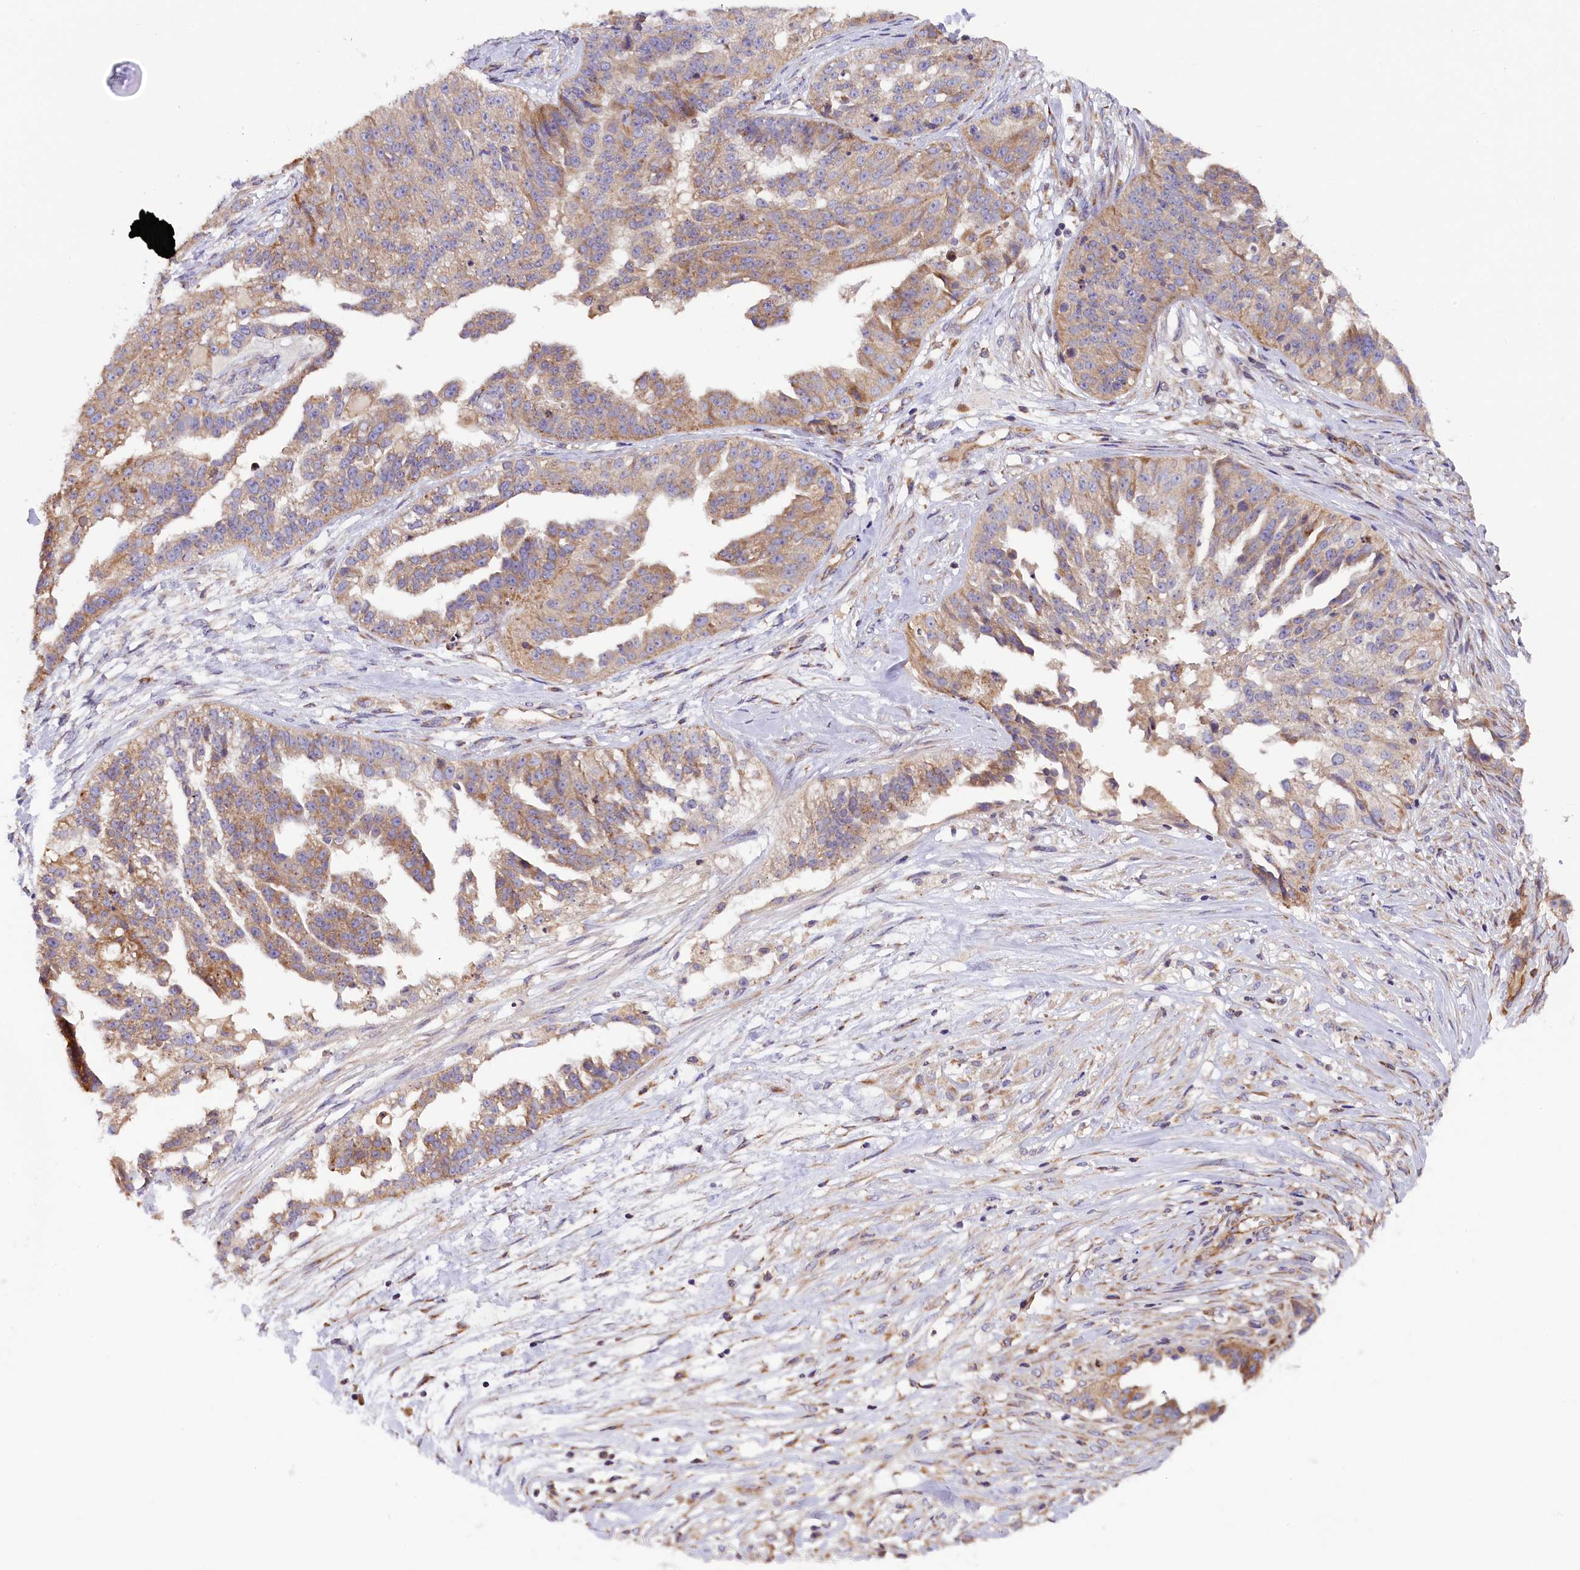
{"staining": {"intensity": "moderate", "quantity": "25%-75%", "location": "cytoplasmic/membranous"}, "tissue": "ovarian cancer", "cell_type": "Tumor cells", "image_type": "cancer", "snomed": [{"axis": "morphology", "description": "Cystadenocarcinoma, serous, NOS"}, {"axis": "topography", "description": "Ovary"}], "caption": "Protein analysis of serous cystadenocarcinoma (ovarian) tissue exhibits moderate cytoplasmic/membranous positivity in about 25%-75% of tumor cells.", "gene": "DNAJB9", "patient": {"sex": "female", "age": 58}}